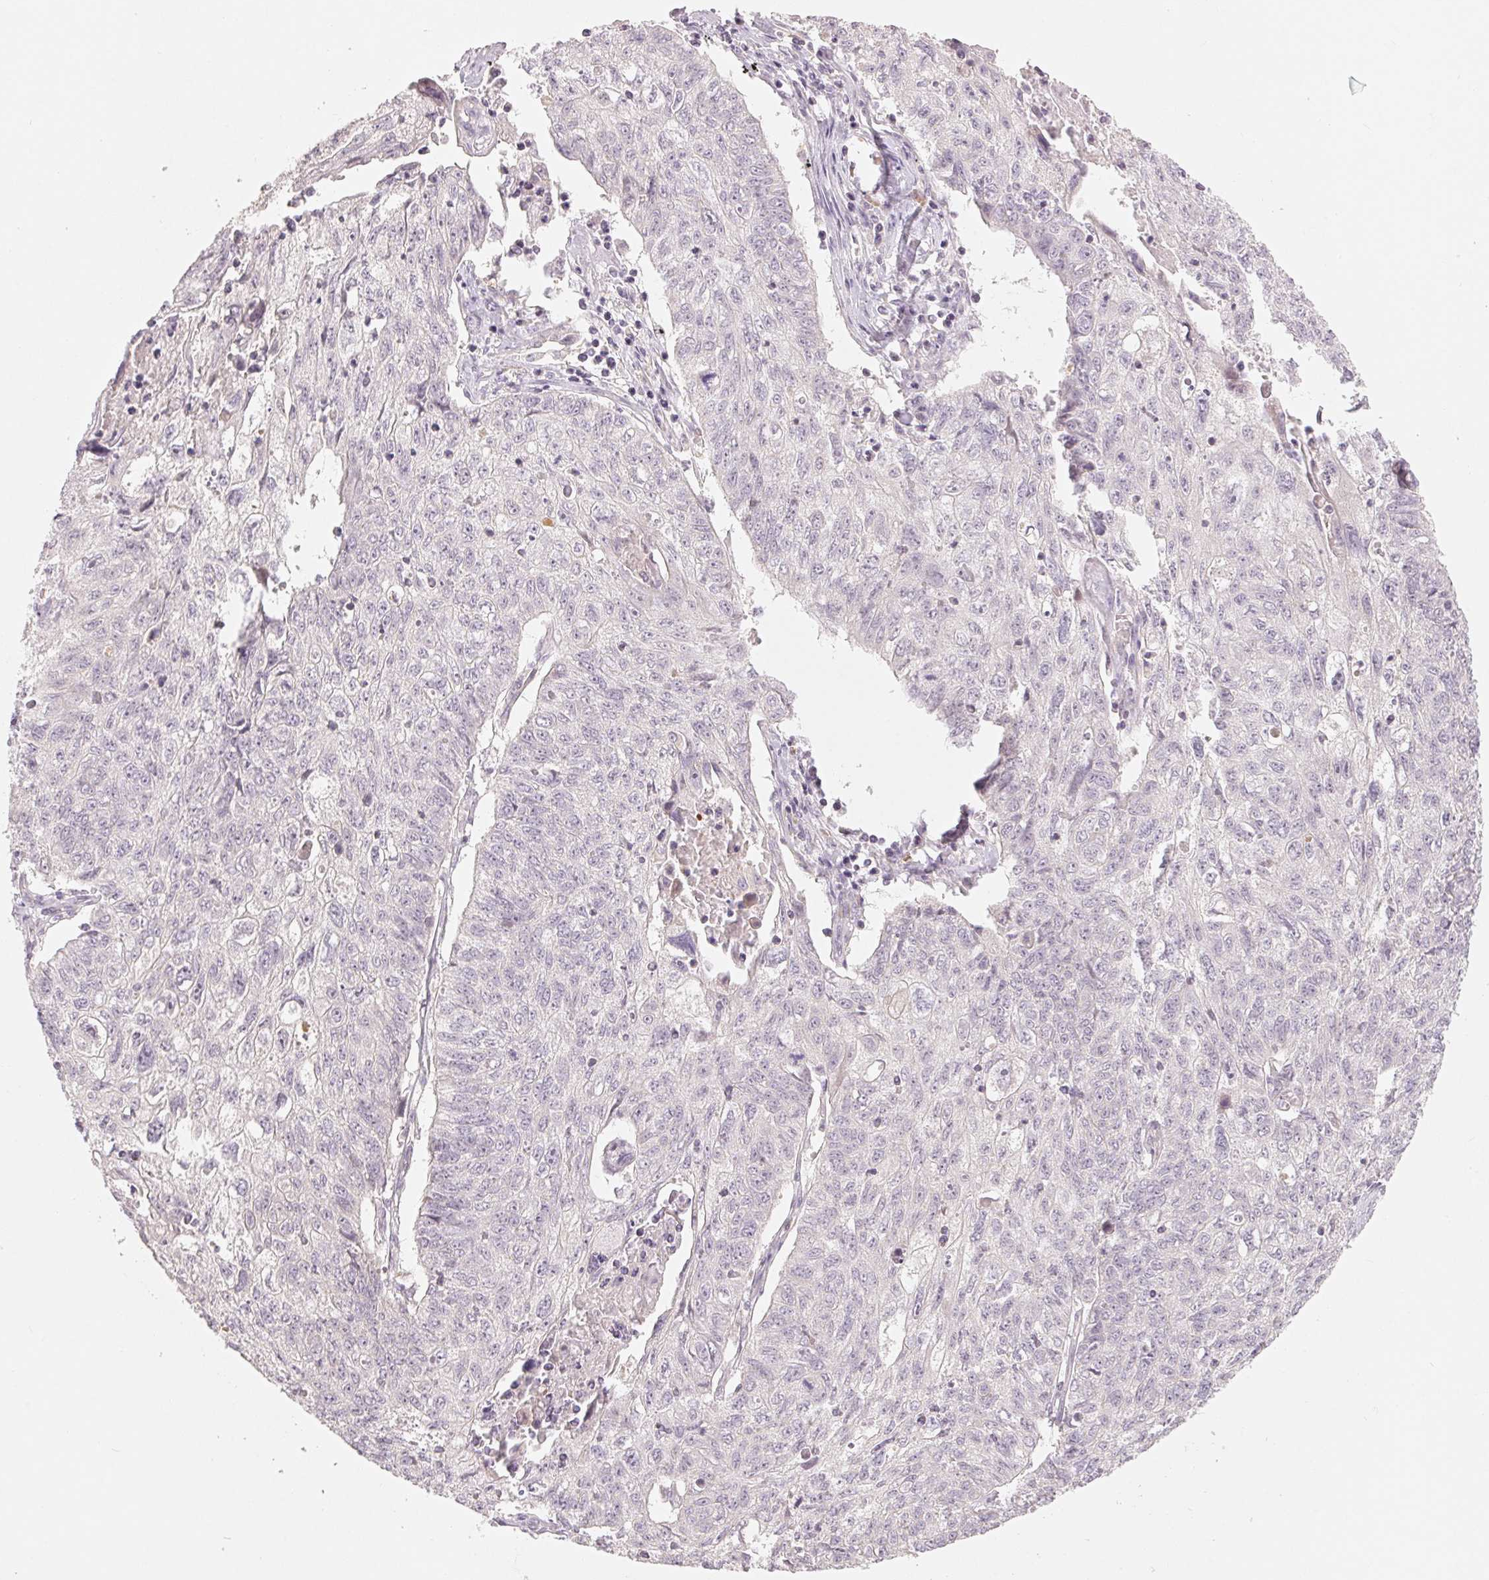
{"staining": {"intensity": "negative", "quantity": "none", "location": "none"}, "tissue": "lung cancer", "cell_type": "Tumor cells", "image_type": "cancer", "snomed": [{"axis": "morphology", "description": "Normal morphology"}, {"axis": "morphology", "description": "Aneuploidy"}, {"axis": "morphology", "description": "Squamous cell carcinoma, NOS"}, {"axis": "topography", "description": "Lymph node"}, {"axis": "topography", "description": "Lung"}], "caption": "The immunohistochemistry image has no significant expression in tumor cells of lung aneuploidy tissue.", "gene": "DENND2C", "patient": {"sex": "female", "age": 76}}